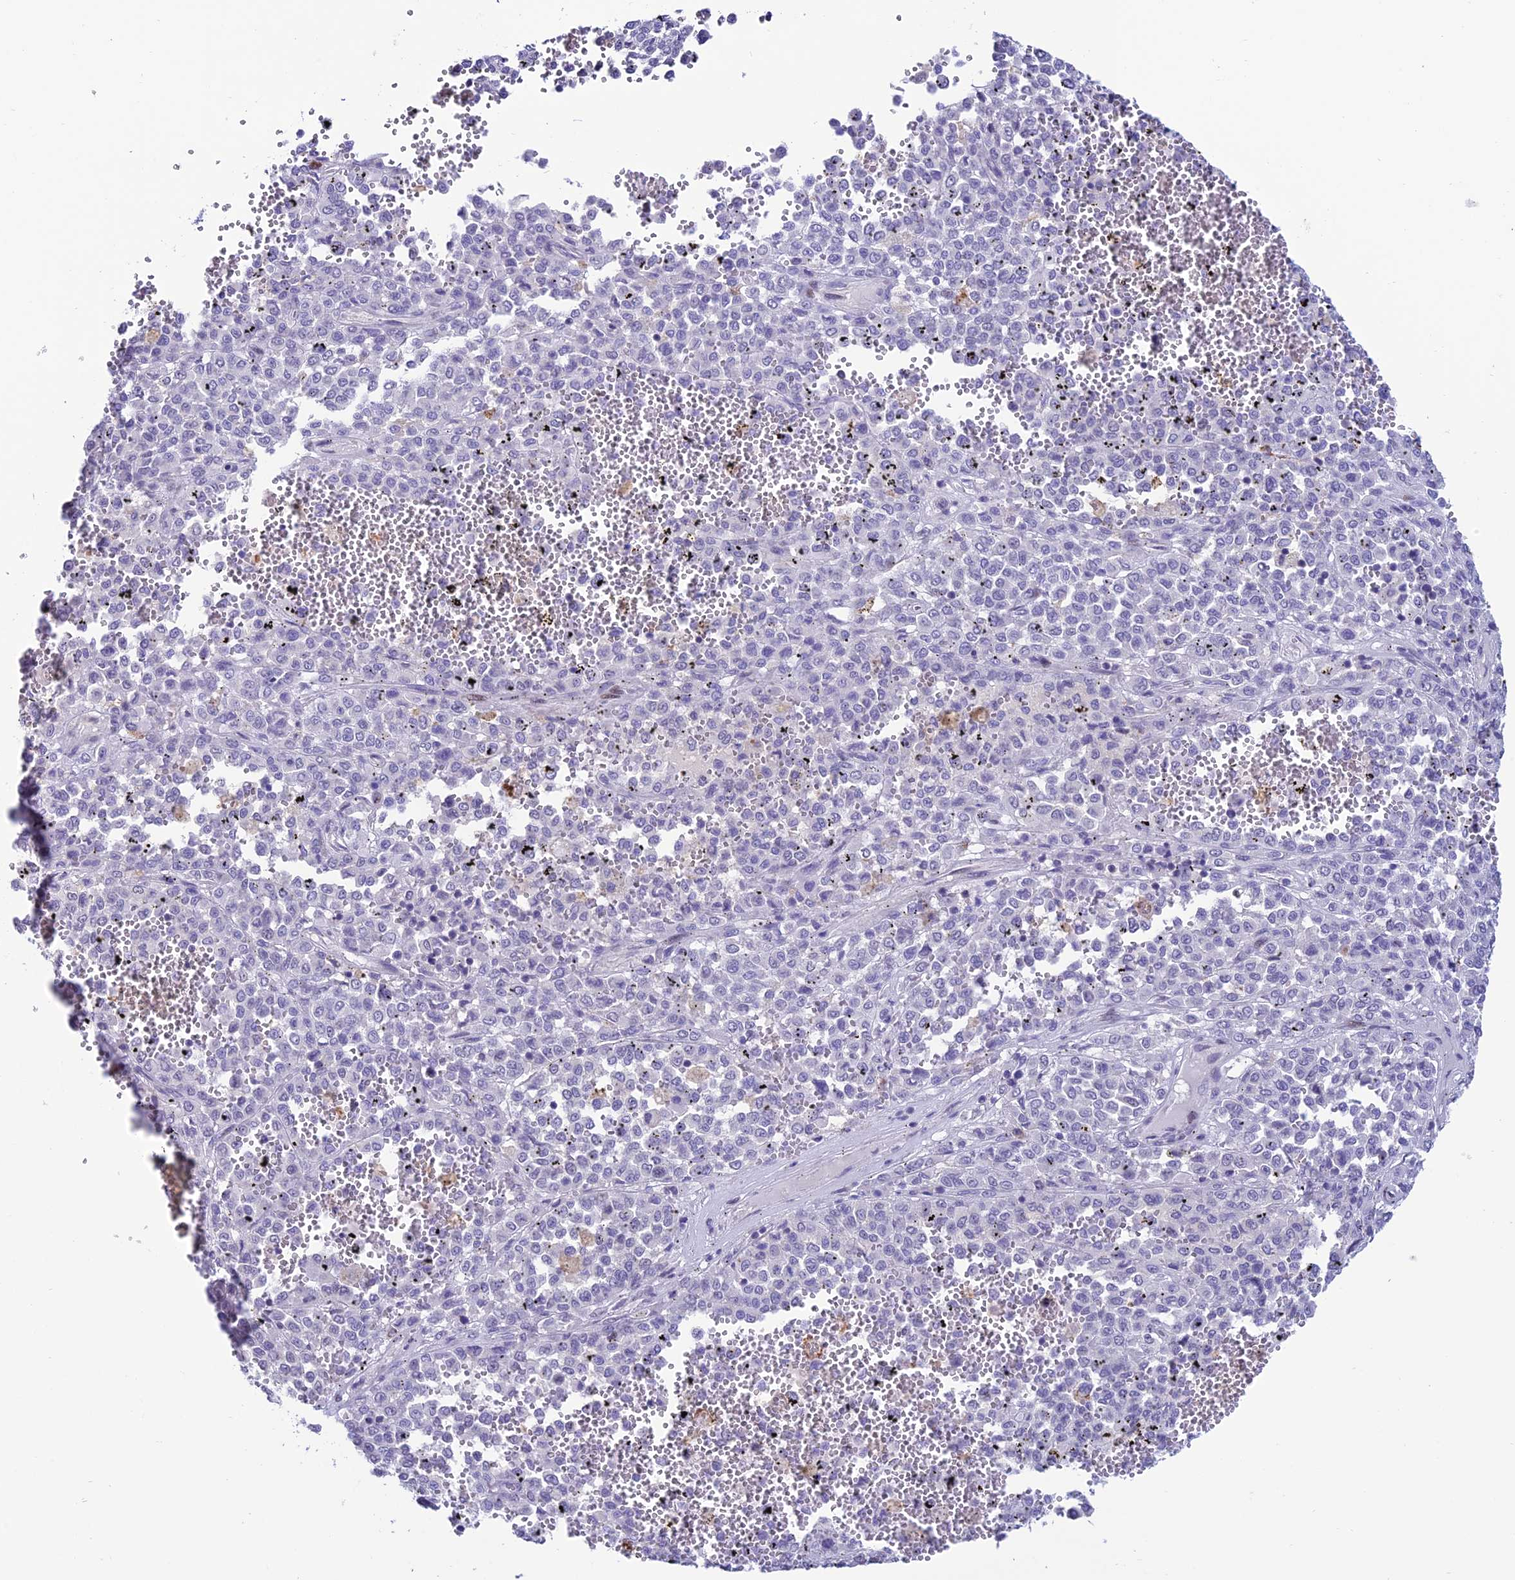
{"staining": {"intensity": "negative", "quantity": "none", "location": "none"}, "tissue": "melanoma", "cell_type": "Tumor cells", "image_type": "cancer", "snomed": [{"axis": "morphology", "description": "Malignant melanoma, Metastatic site"}, {"axis": "topography", "description": "Pancreas"}], "caption": "Immunohistochemical staining of human melanoma reveals no significant staining in tumor cells.", "gene": "SLC10A1", "patient": {"sex": "female", "age": 30}}